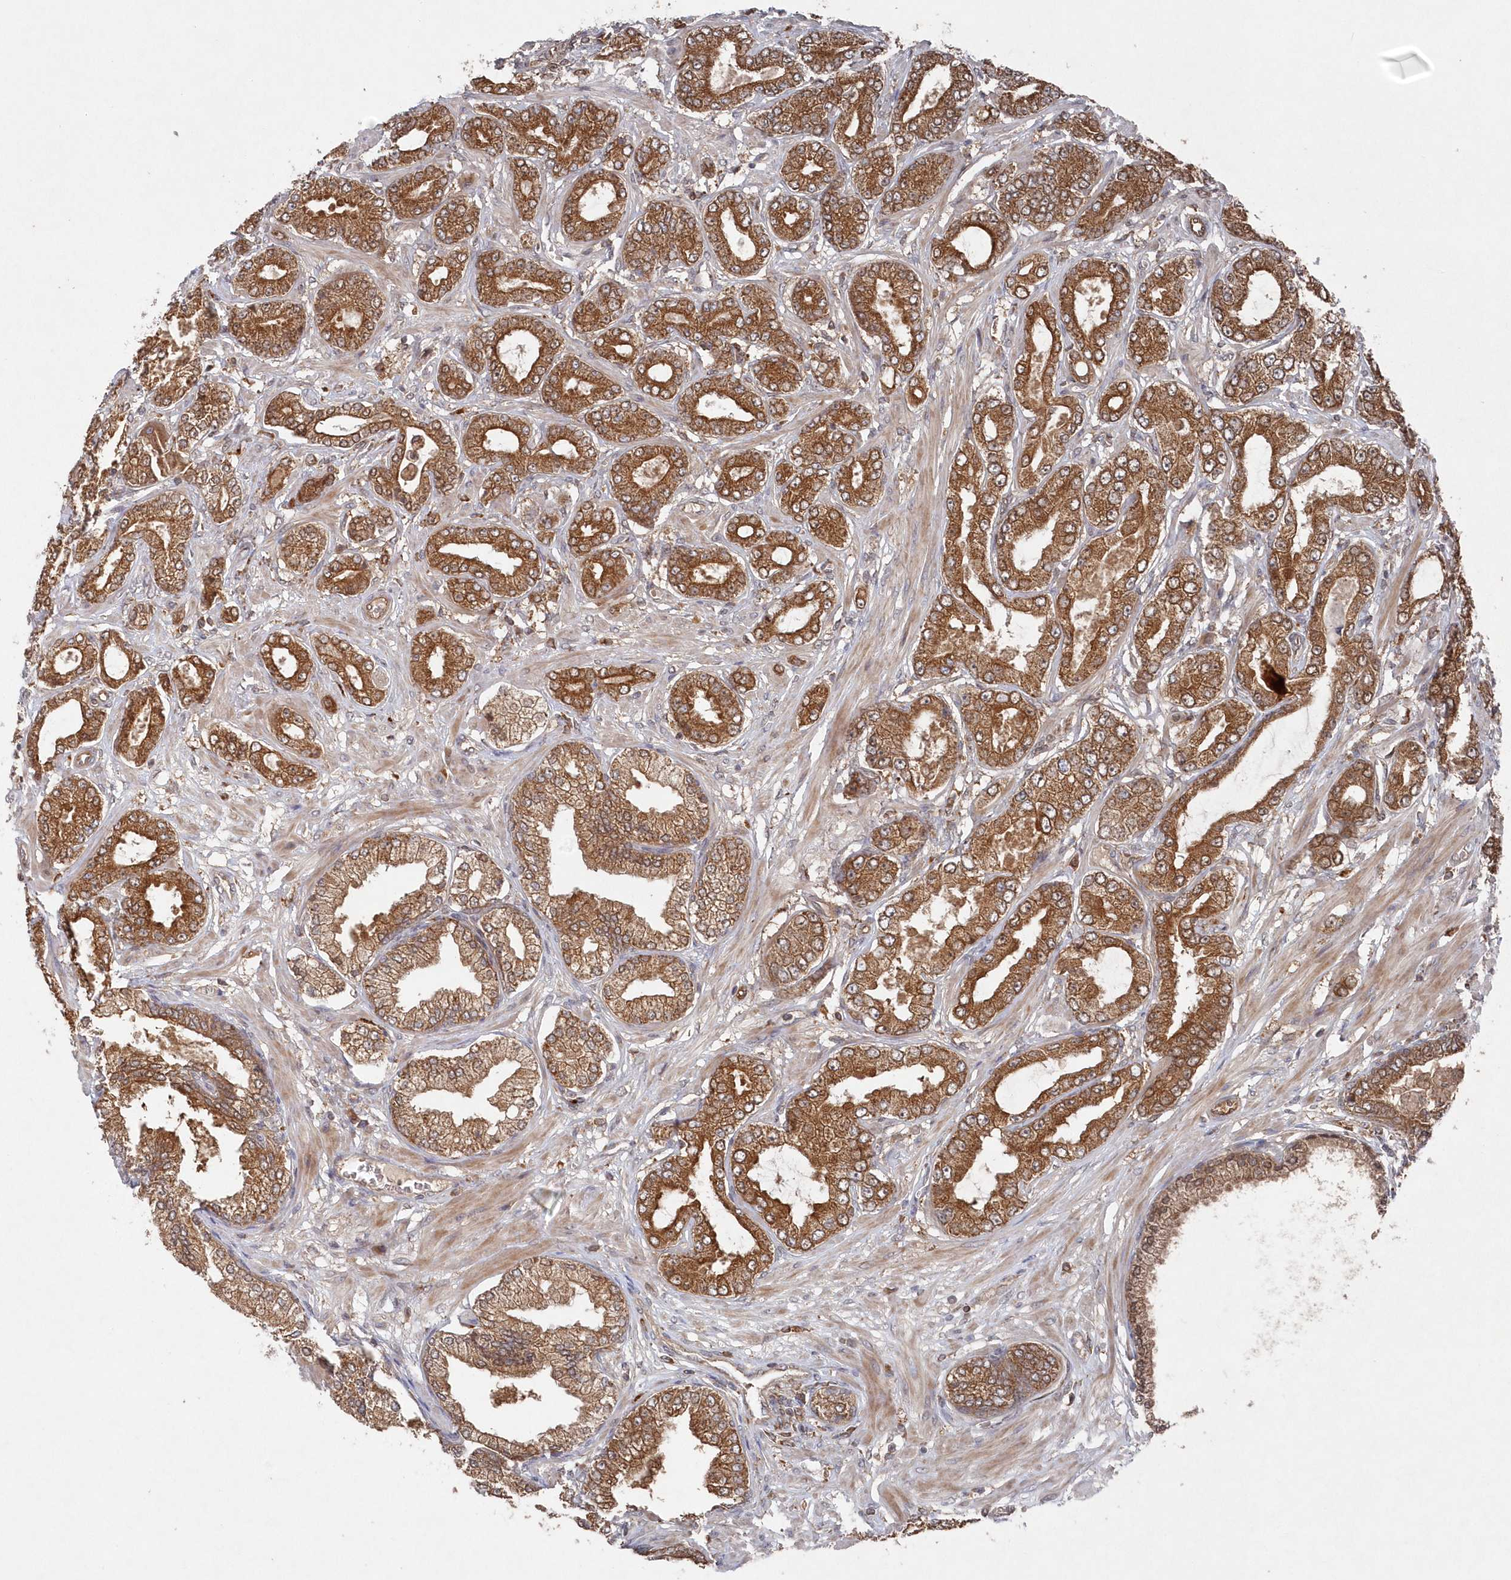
{"staining": {"intensity": "moderate", "quantity": ">75%", "location": "cytoplasmic/membranous"}, "tissue": "prostate cancer", "cell_type": "Tumor cells", "image_type": "cancer", "snomed": [{"axis": "morphology", "description": "Adenocarcinoma, Low grade"}, {"axis": "topography", "description": "Prostate"}], "caption": "Immunohistochemical staining of prostate cancer (adenocarcinoma (low-grade)) reveals medium levels of moderate cytoplasmic/membranous positivity in about >75% of tumor cells.", "gene": "ASNSD1", "patient": {"sex": "male", "age": 63}}